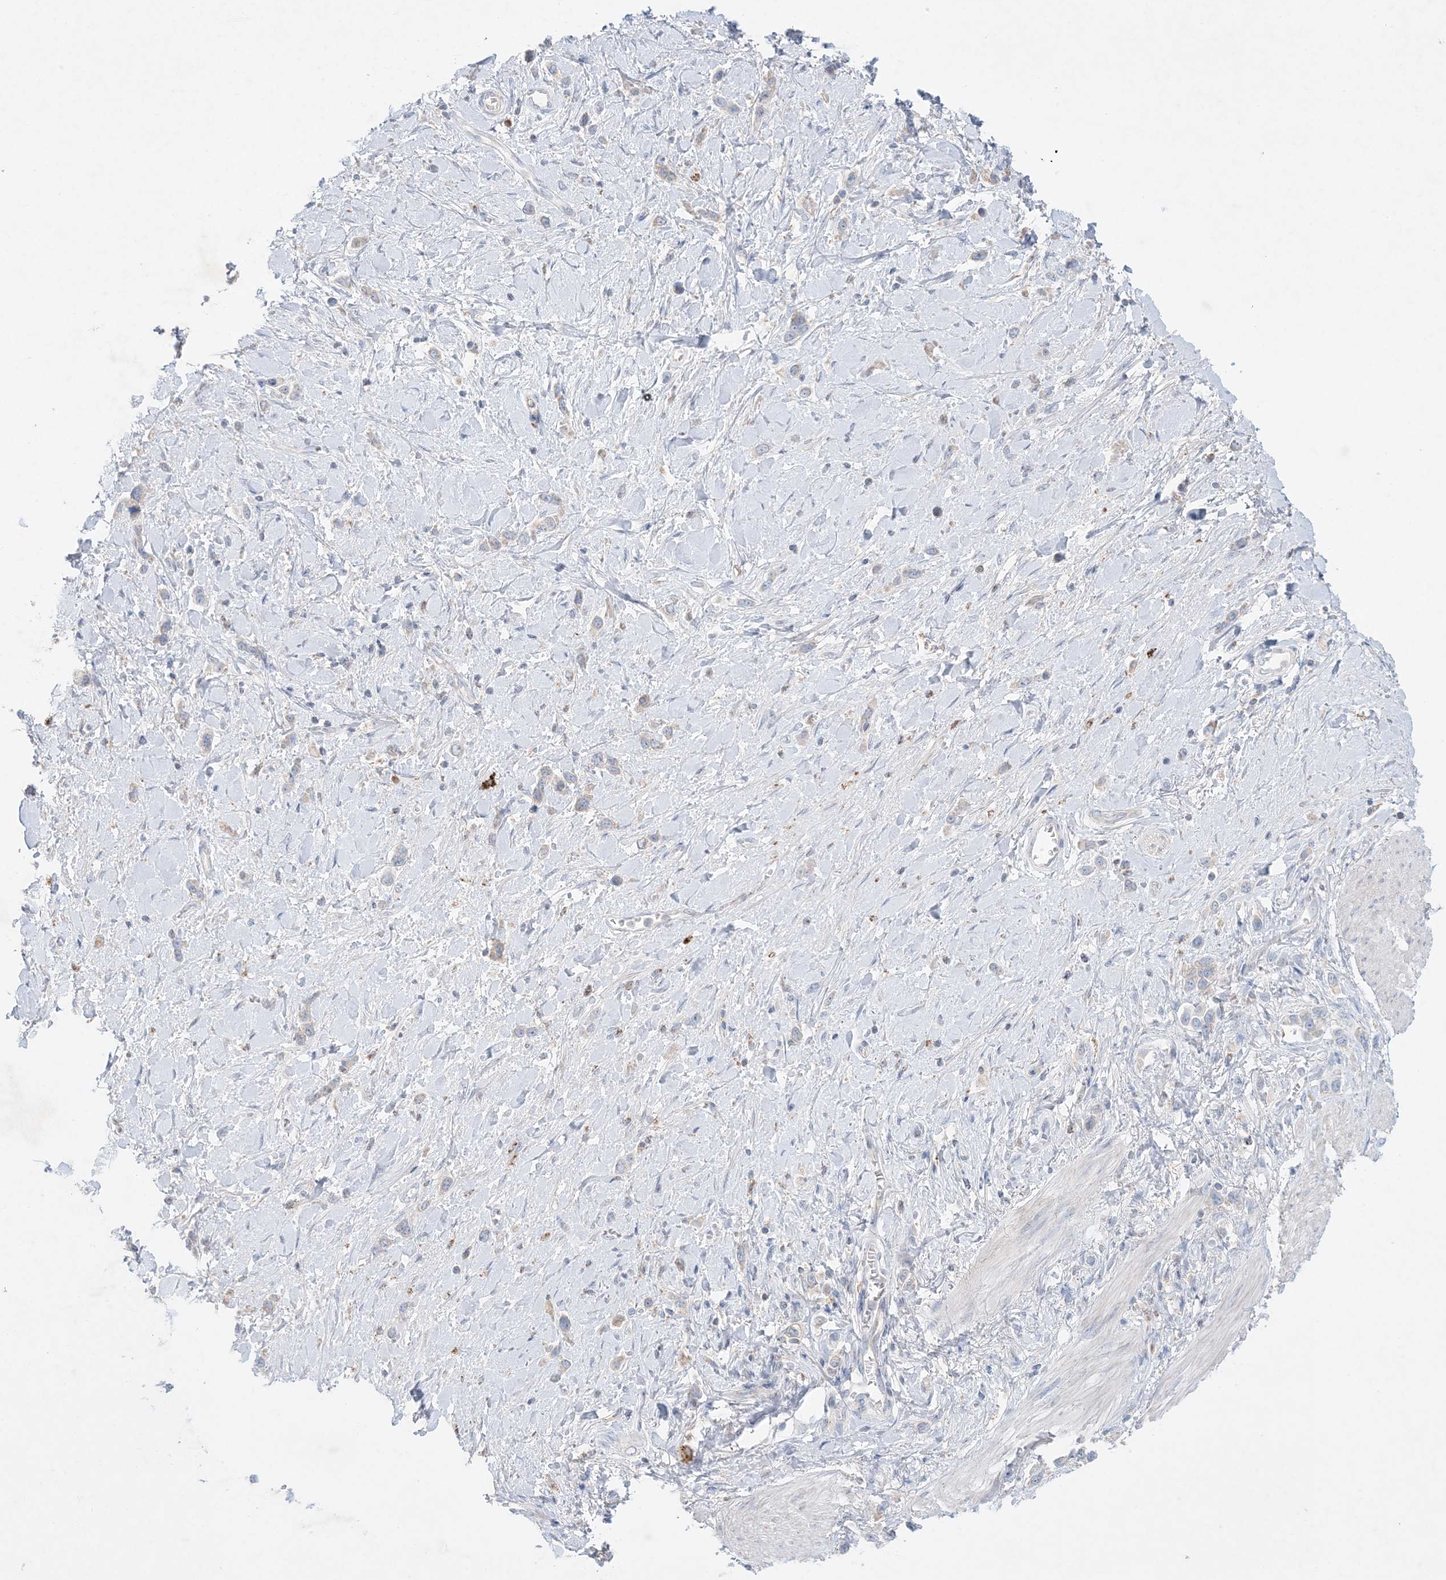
{"staining": {"intensity": "negative", "quantity": "none", "location": "none"}, "tissue": "stomach cancer", "cell_type": "Tumor cells", "image_type": "cancer", "snomed": [{"axis": "morphology", "description": "Normal tissue, NOS"}, {"axis": "morphology", "description": "Adenocarcinoma, NOS"}, {"axis": "topography", "description": "Stomach, upper"}, {"axis": "topography", "description": "Stomach"}], "caption": "Immunohistochemistry photomicrograph of neoplastic tissue: stomach cancer (adenocarcinoma) stained with DAB demonstrates no significant protein expression in tumor cells. (DAB (3,3'-diaminobenzidine) immunohistochemistry with hematoxylin counter stain).", "gene": "KCTD6", "patient": {"sex": "female", "age": 65}}